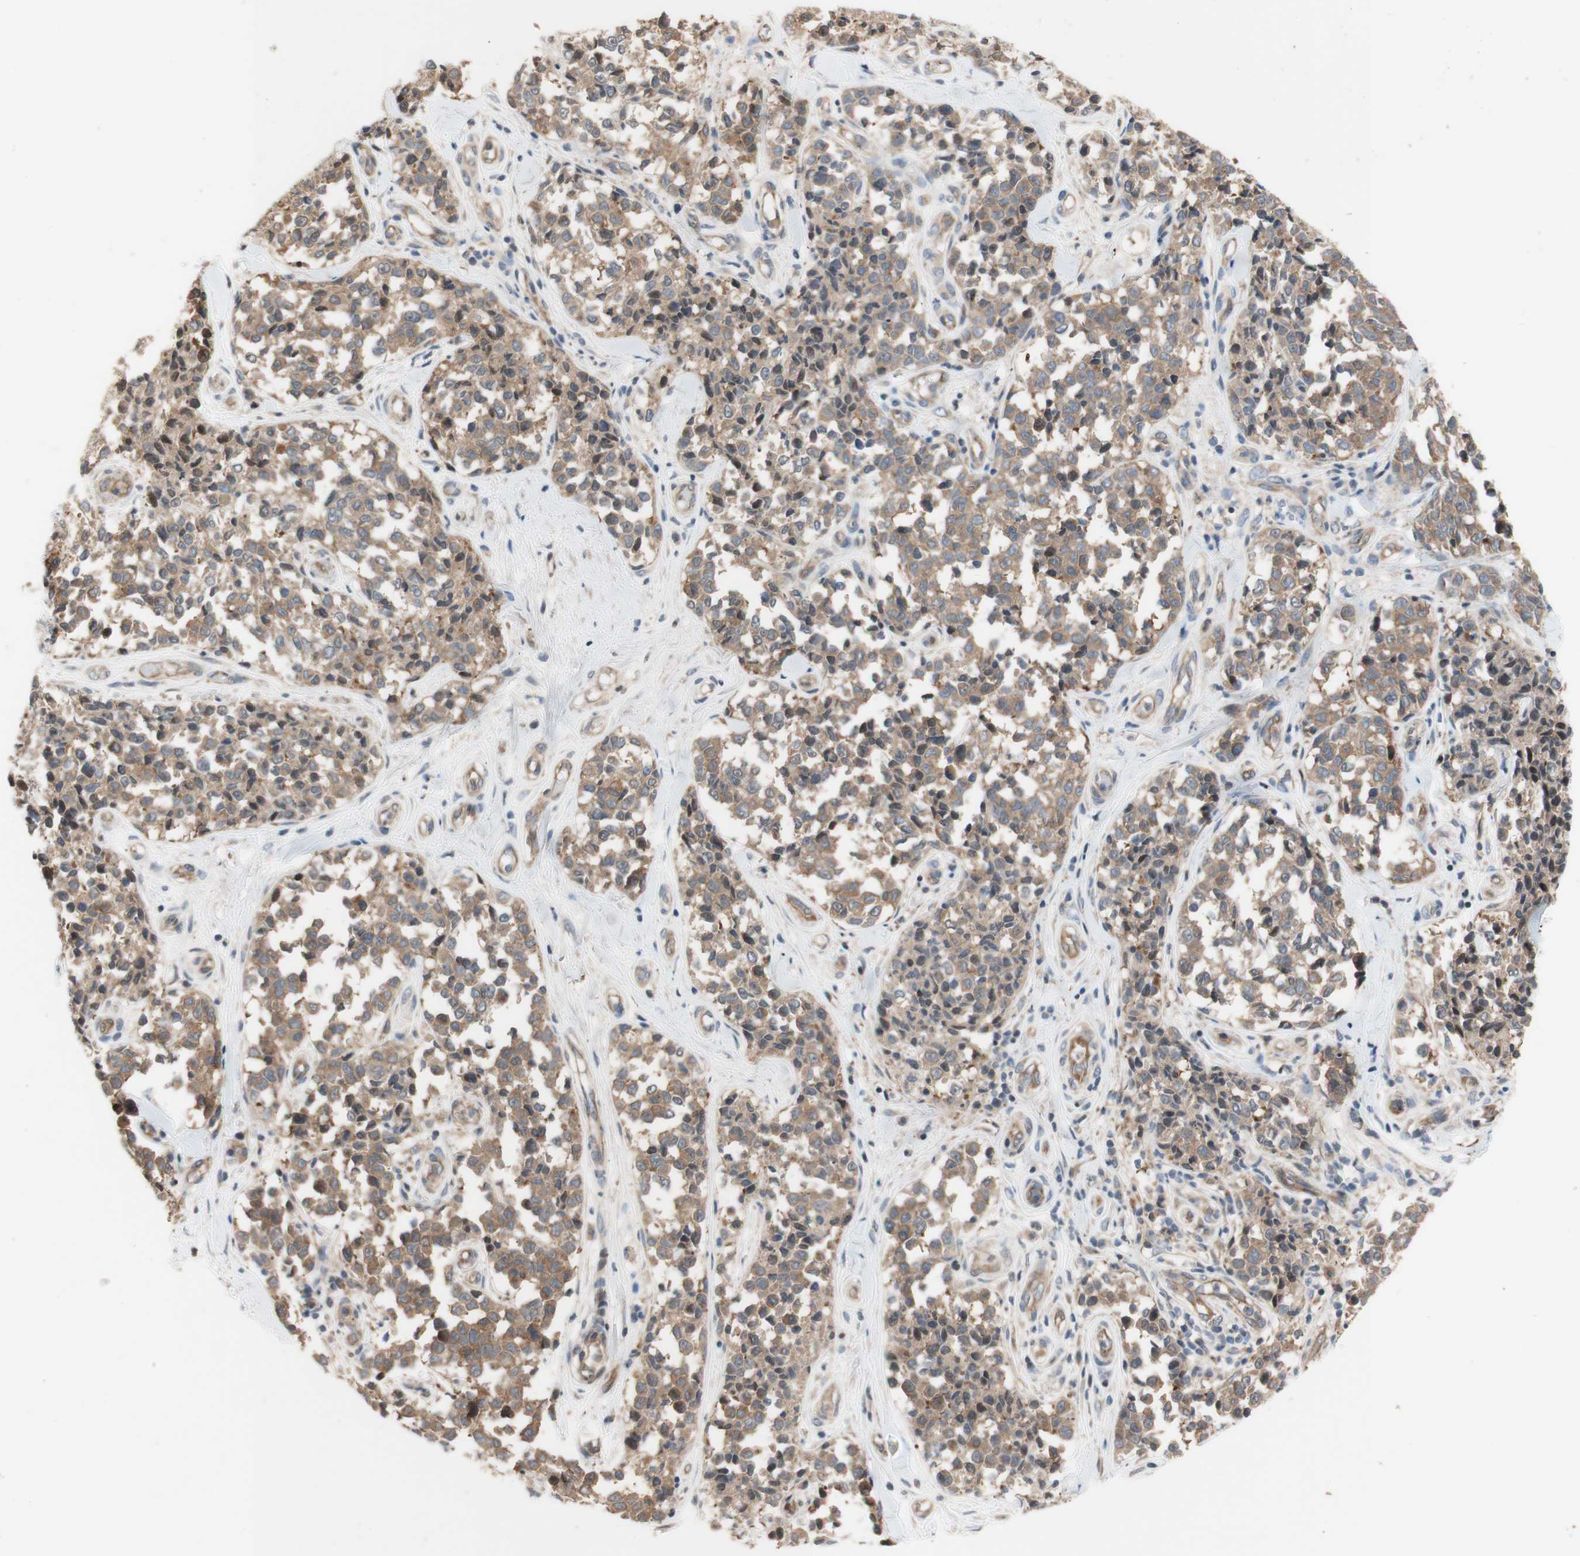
{"staining": {"intensity": "moderate", "quantity": ">75%", "location": "cytoplasmic/membranous"}, "tissue": "melanoma", "cell_type": "Tumor cells", "image_type": "cancer", "snomed": [{"axis": "morphology", "description": "Malignant melanoma, NOS"}, {"axis": "topography", "description": "Skin"}], "caption": "The histopathology image shows staining of melanoma, revealing moderate cytoplasmic/membranous protein positivity (brown color) within tumor cells. The protein of interest is shown in brown color, while the nuclei are stained blue.", "gene": "DYNLRB1", "patient": {"sex": "female", "age": 64}}